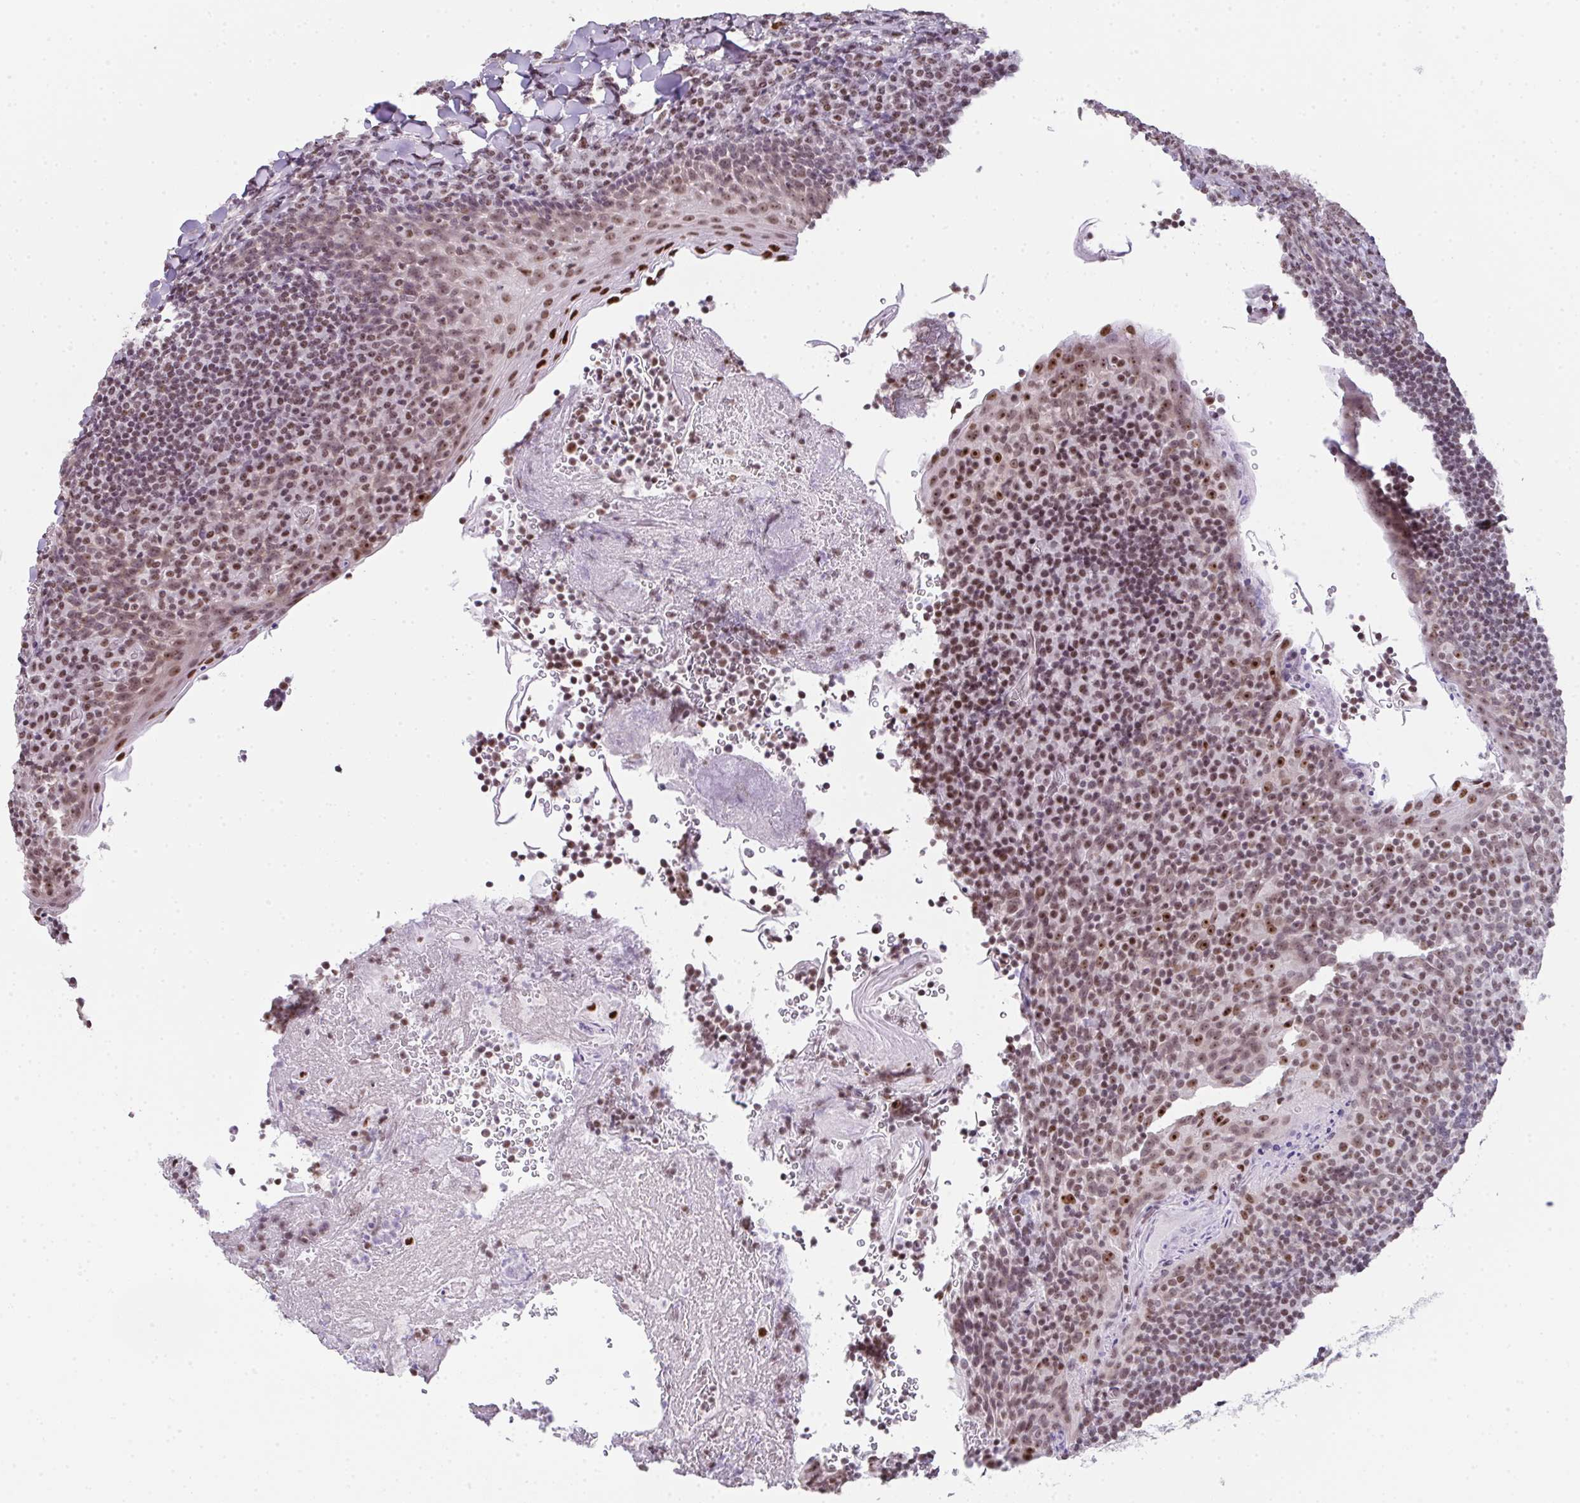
{"staining": {"intensity": "moderate", "quantity": ">75%", "location": "nuclear"}, "tissue": "tonsil", "cell_type": "Germinal center cells", "image_type": "normal", "snomed": [{"axis": "morphology", "description": "Normal tissue, NOS"}, {"axis": "topography", "description": "Tonsil"}], "caption": "Germinal center cells display moderate nuclear staining in about >75% of cells in benign tonsil.", "gene": "ZNF800", "patient": {"sex": "male", "age": 27}}